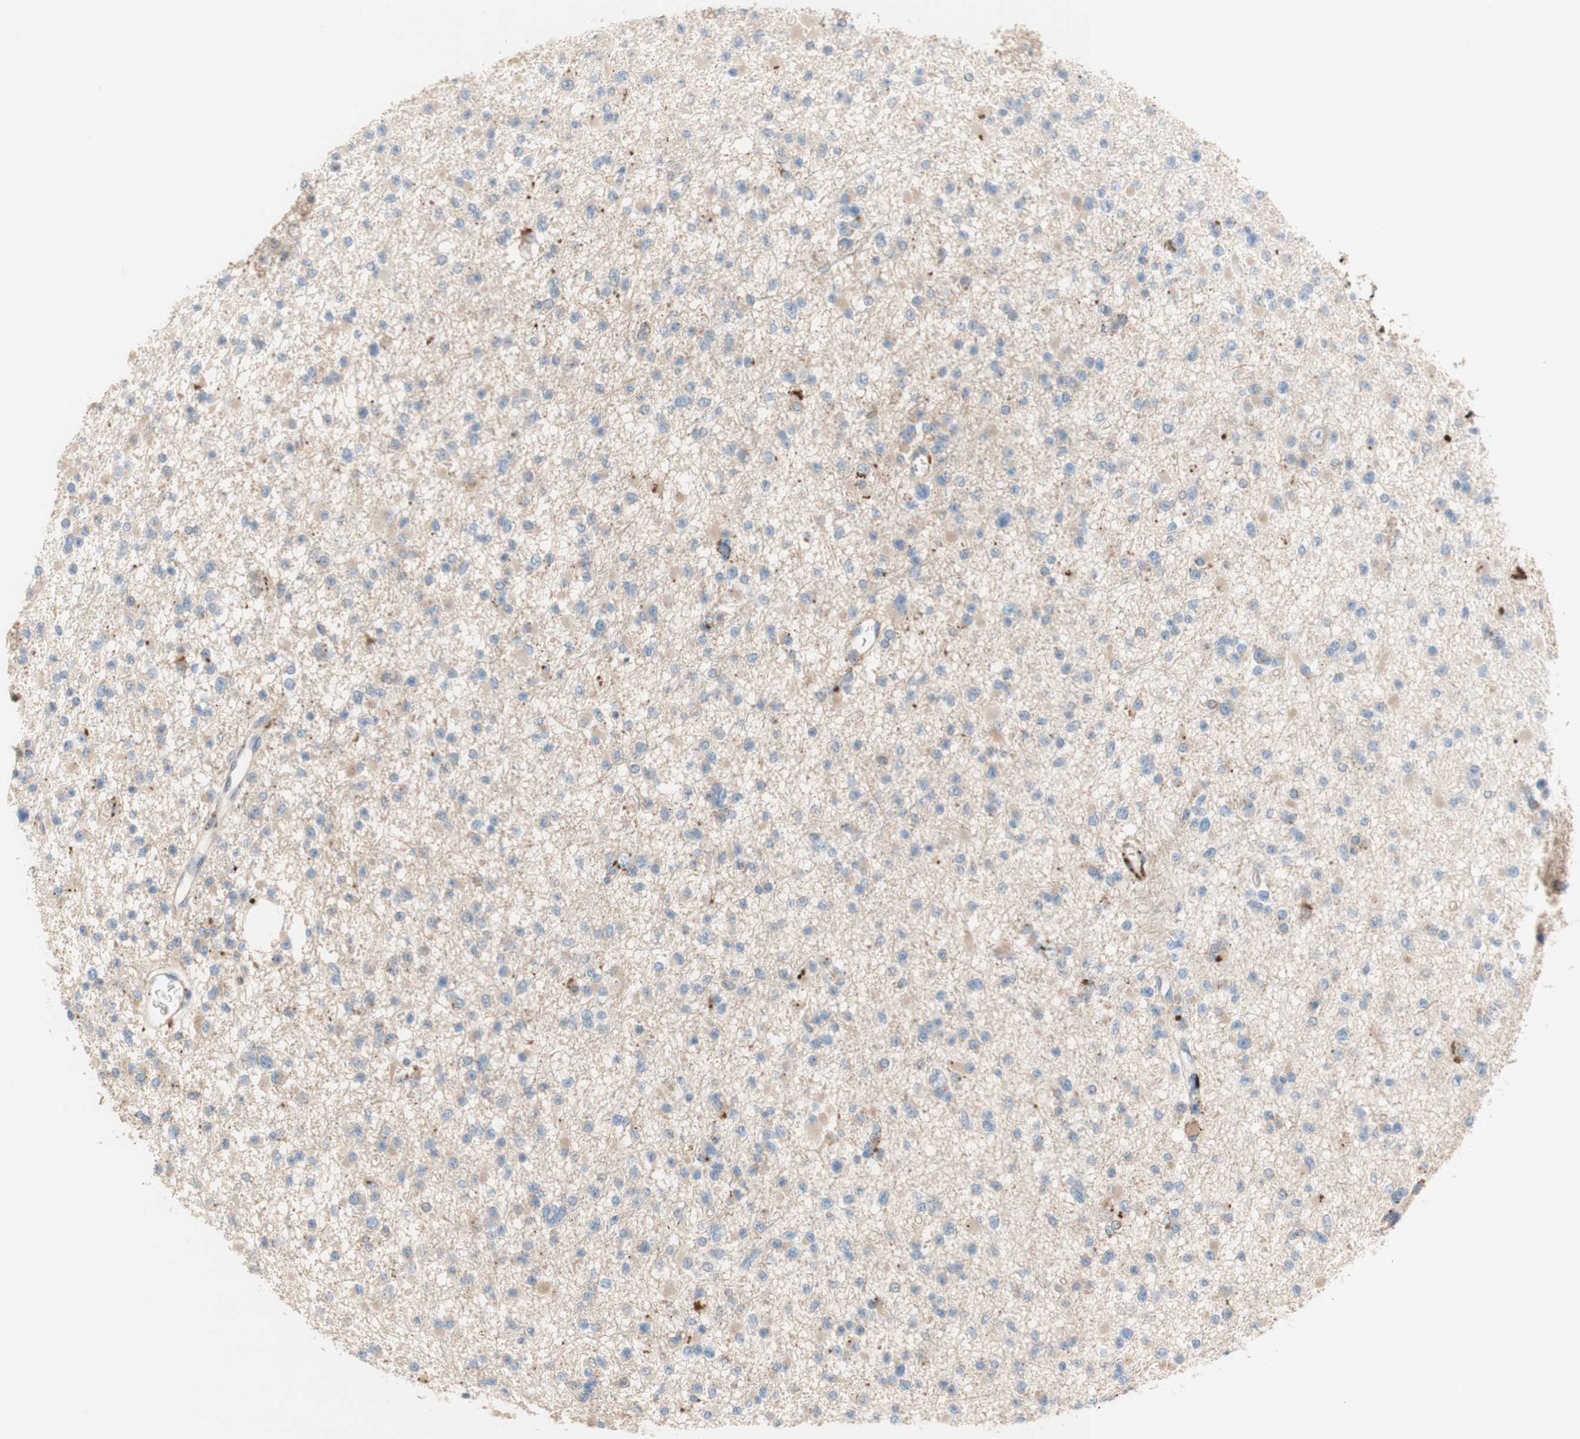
{"staining": {"intensity": "negative", "quantity": "none", "location": "none"}, "tissue": "glioma", "cell_type": "Tumor cells", "image_type": "cancer", "snomed": [{"axis": "morphology", "description": "Glioma, malignant, Low grade"}, {"axis": "topography", "description": "Brain"}], "caption": "This photomicrograph is of low-grade glioma (malignant) stained with immunohistochemistry (IHC) to label a protein in brown with the nuclei are counter-stained blue. There is no staining in tumor cells.", "gene": "PTPN21", "patient": {"sex": "female", "age": 22}}